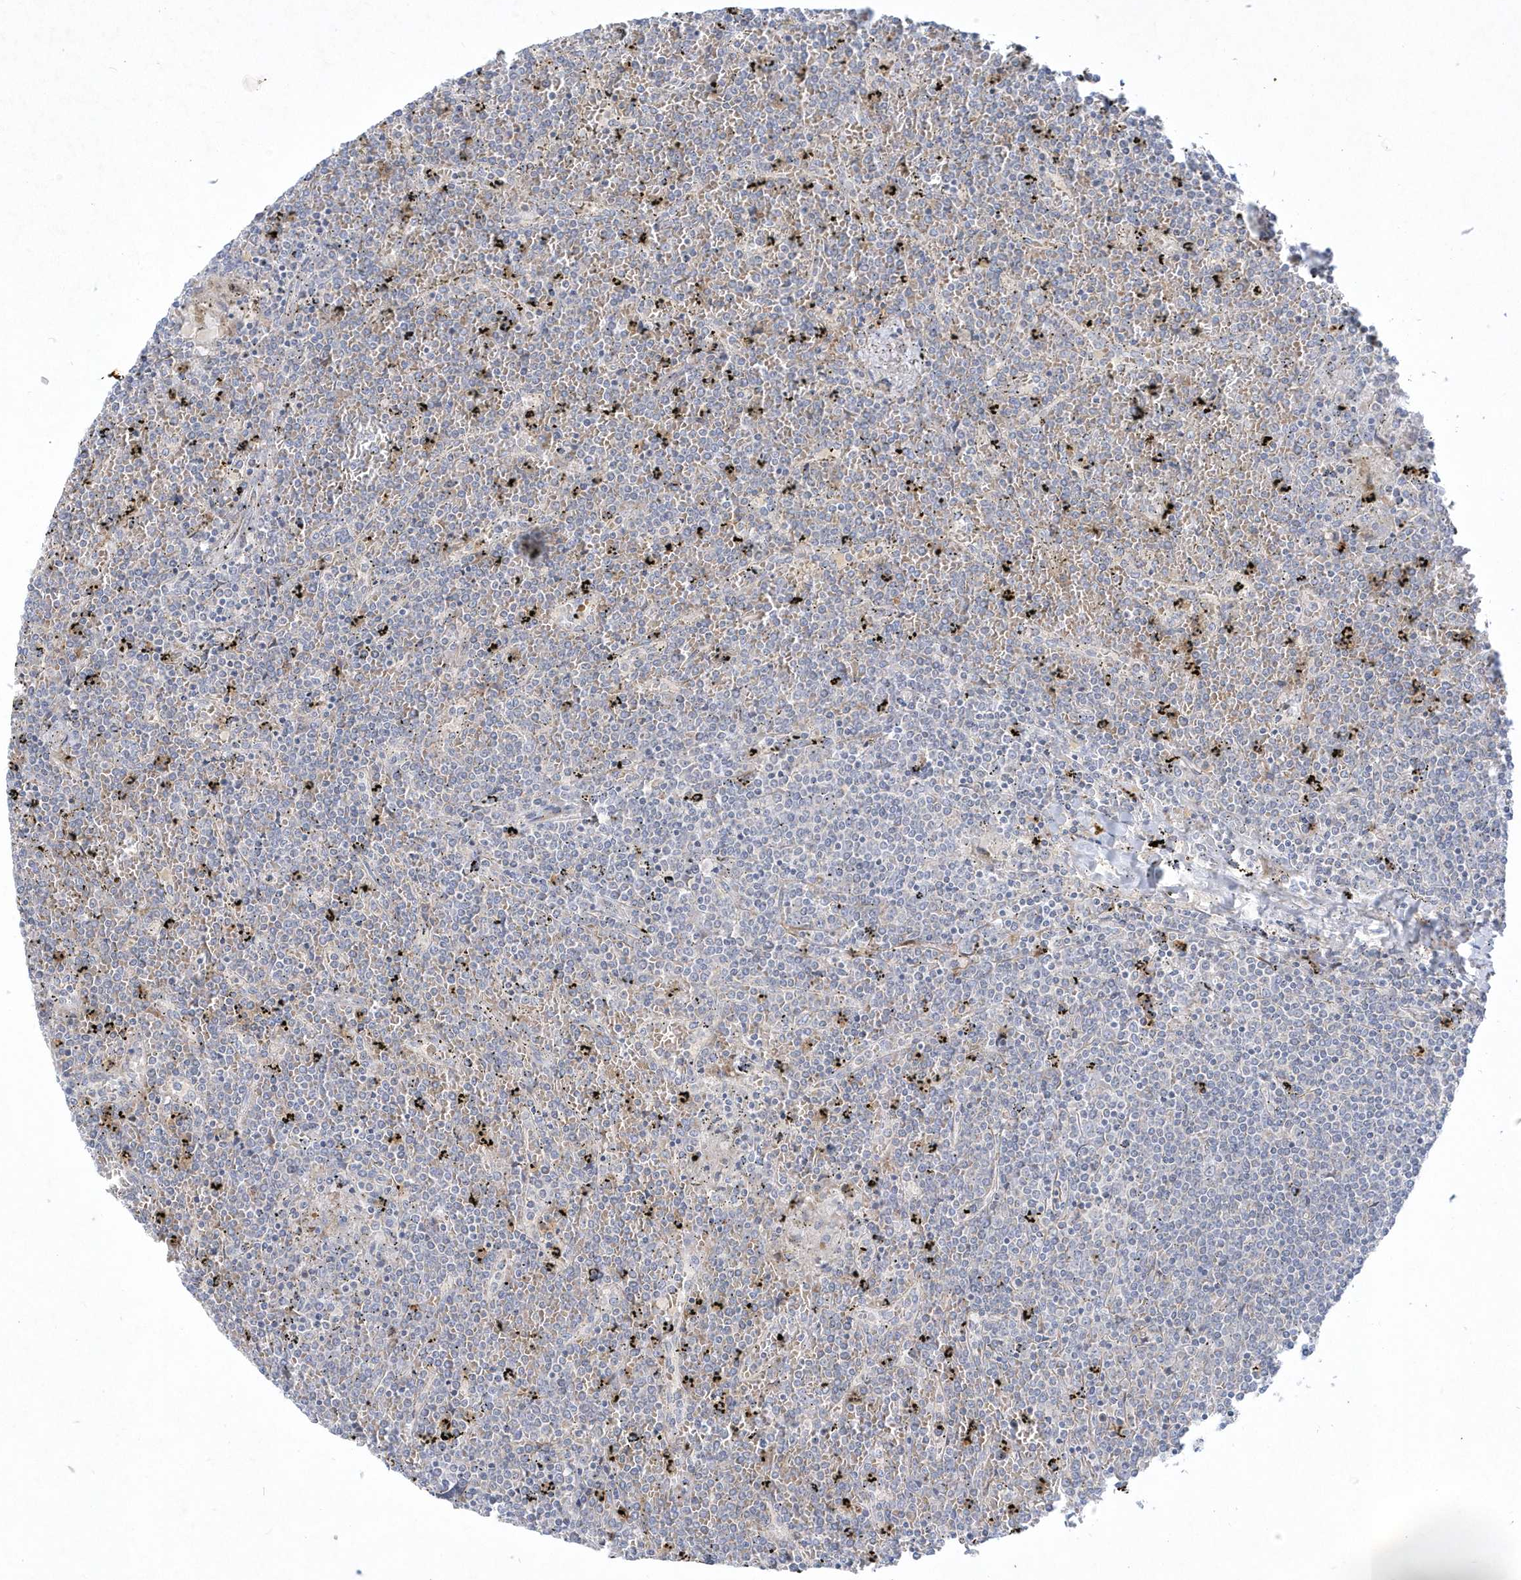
{"staining": {"intensity": "negative", "quantity": "none", "location": "none"}, "tissue": "lymphoma", "cell_type": "Tumor cells", "image_type": "cancer", "snomed": [{"axis": "morphology", "description": "Malignant lymphoma, non-Hodgkin's type, Low grade"}, {"axis": "topography", "description": "Spleen"}], "caption": "A photomicrograph of low-grade malignant lymphoma, non-Hodgkin's type stained for a protein displays no brown staining in tumor cells.", "gene": "LARS1", "patient": {"sex": "female", "age": 19}}